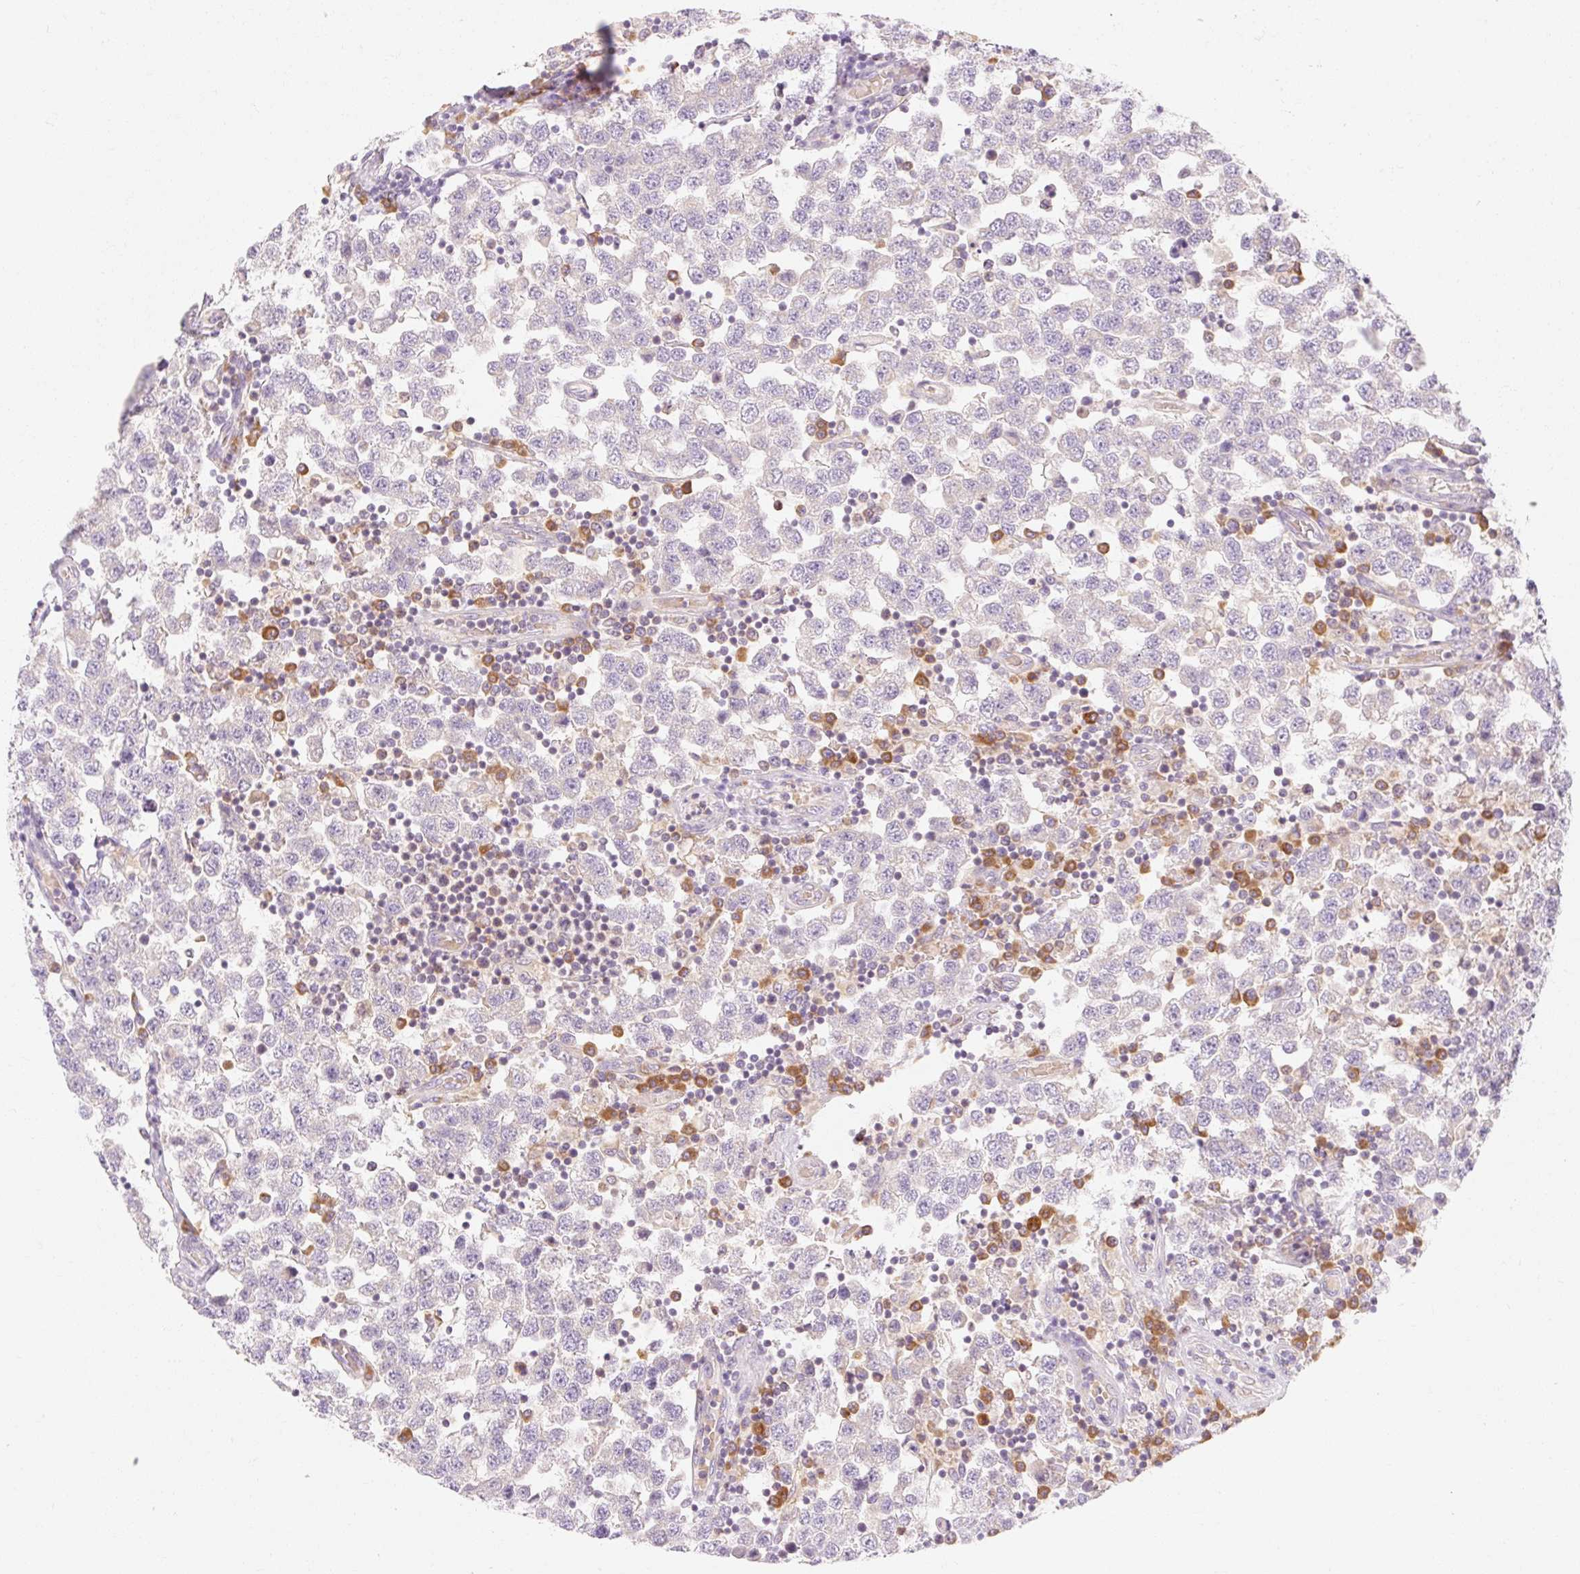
{"staining": {"intensity": "negative", "quantity": "none", "location": "none"}, "tissue": "testis cancer", "cell_type": "Tumor cells", "image_type": "cancer", "snomed": [{"axis": "morphology", "description": "Seminoma, NOS"}, {"axis": "topography", "description": "Testis"}], "caption": "This is a histopathology image of immunohistochemistry (IHC) staining of testis seminoma, which shows no staining in tumor cells.", "gene": "MYO1D", "patient": {"sex": "male", "age": 34}}